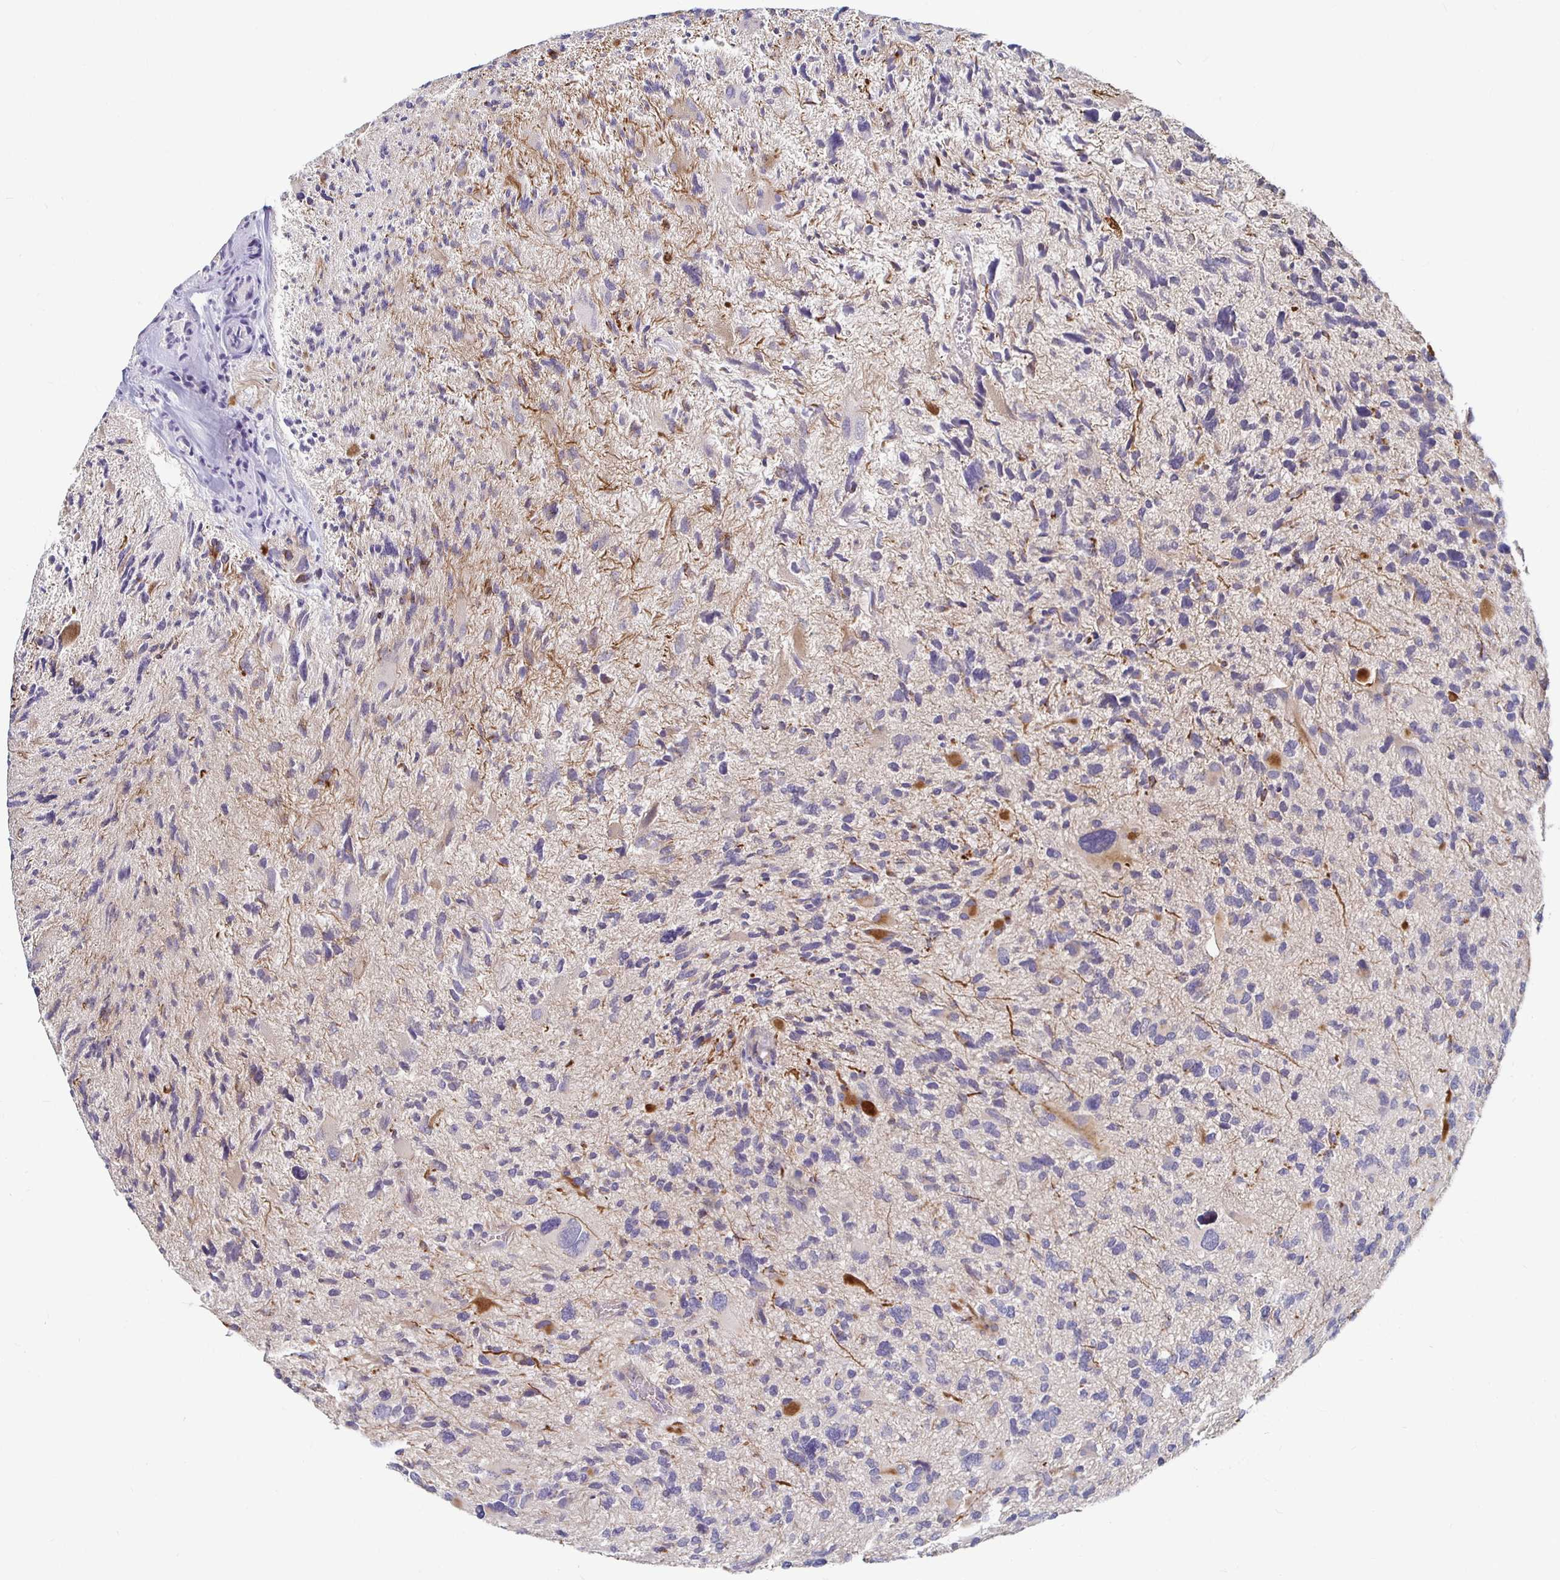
{"staining": {"intensity": "negative", "quantity": "none", "location": "none"}, "tissue": "glioma", "cell_type": "Tumor cells", "image_type": "cancer", "snomed": [{"axis": "morphology", "description": "Glioma, malignant, High grade"}, {"axis": "topography", "description": "Brain"}], "caption": "A high-resolution image shows immunohistochemistry (IHC) staining of glioma, which exhibits no significant positivity in tumor cells.", "gene": "RNF144B", "patient": {"sex": "female", "age": 11}}